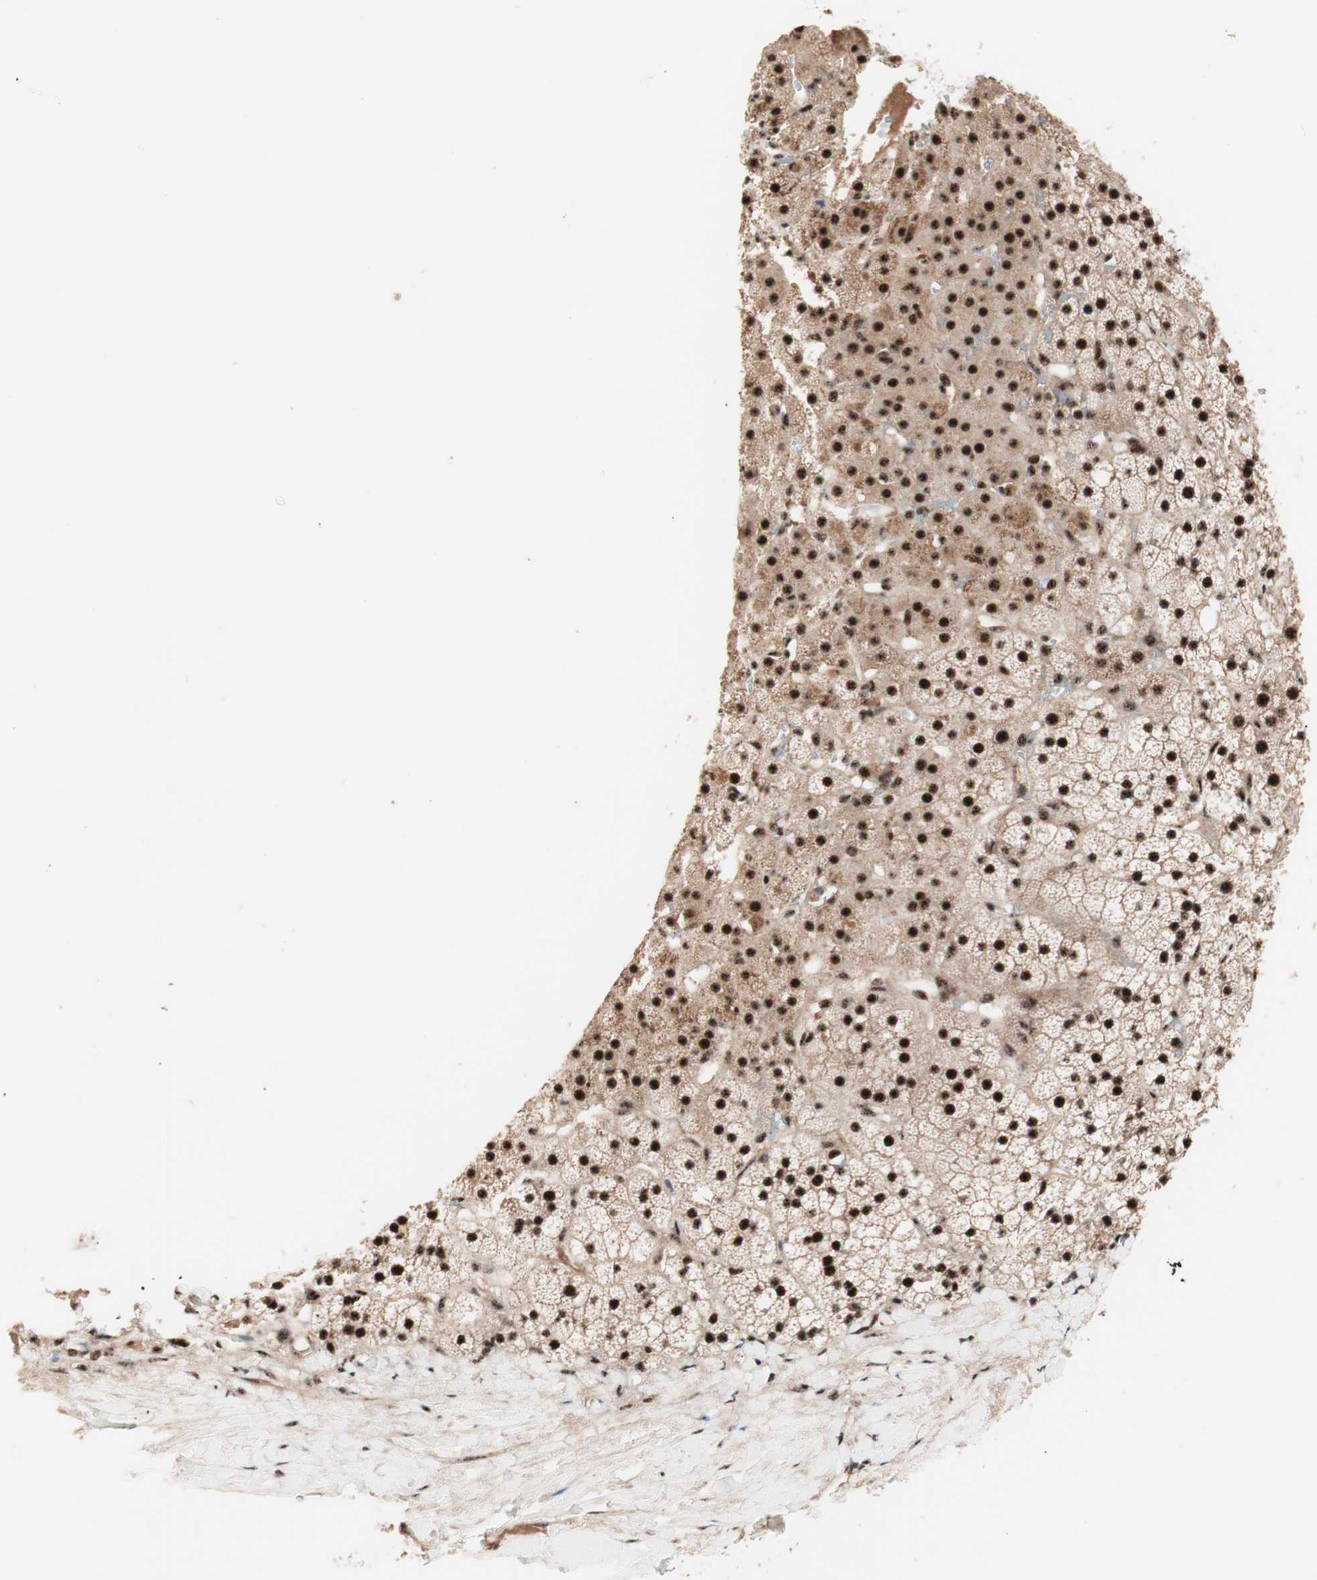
{"staining": {"intensity": "strong", "quantity": ">75%", "location": "nuclear"}, "tissue": "adrenal gland", "cell_type": "Glandular cells", "image_type": "normal", "snomed": [{"axis": "morphology", "description": "Normal tissue, NOS"}, {"axis": "topography", "description": "Adrenal gland"}], "caption": "Adrenal gland stained with immunohistochemistry demonstrates strong nuclear positivity in approximately >75% of glandular cells.", "gene": "NR5A2", "patient": {"sex": "male", "age": 35}}